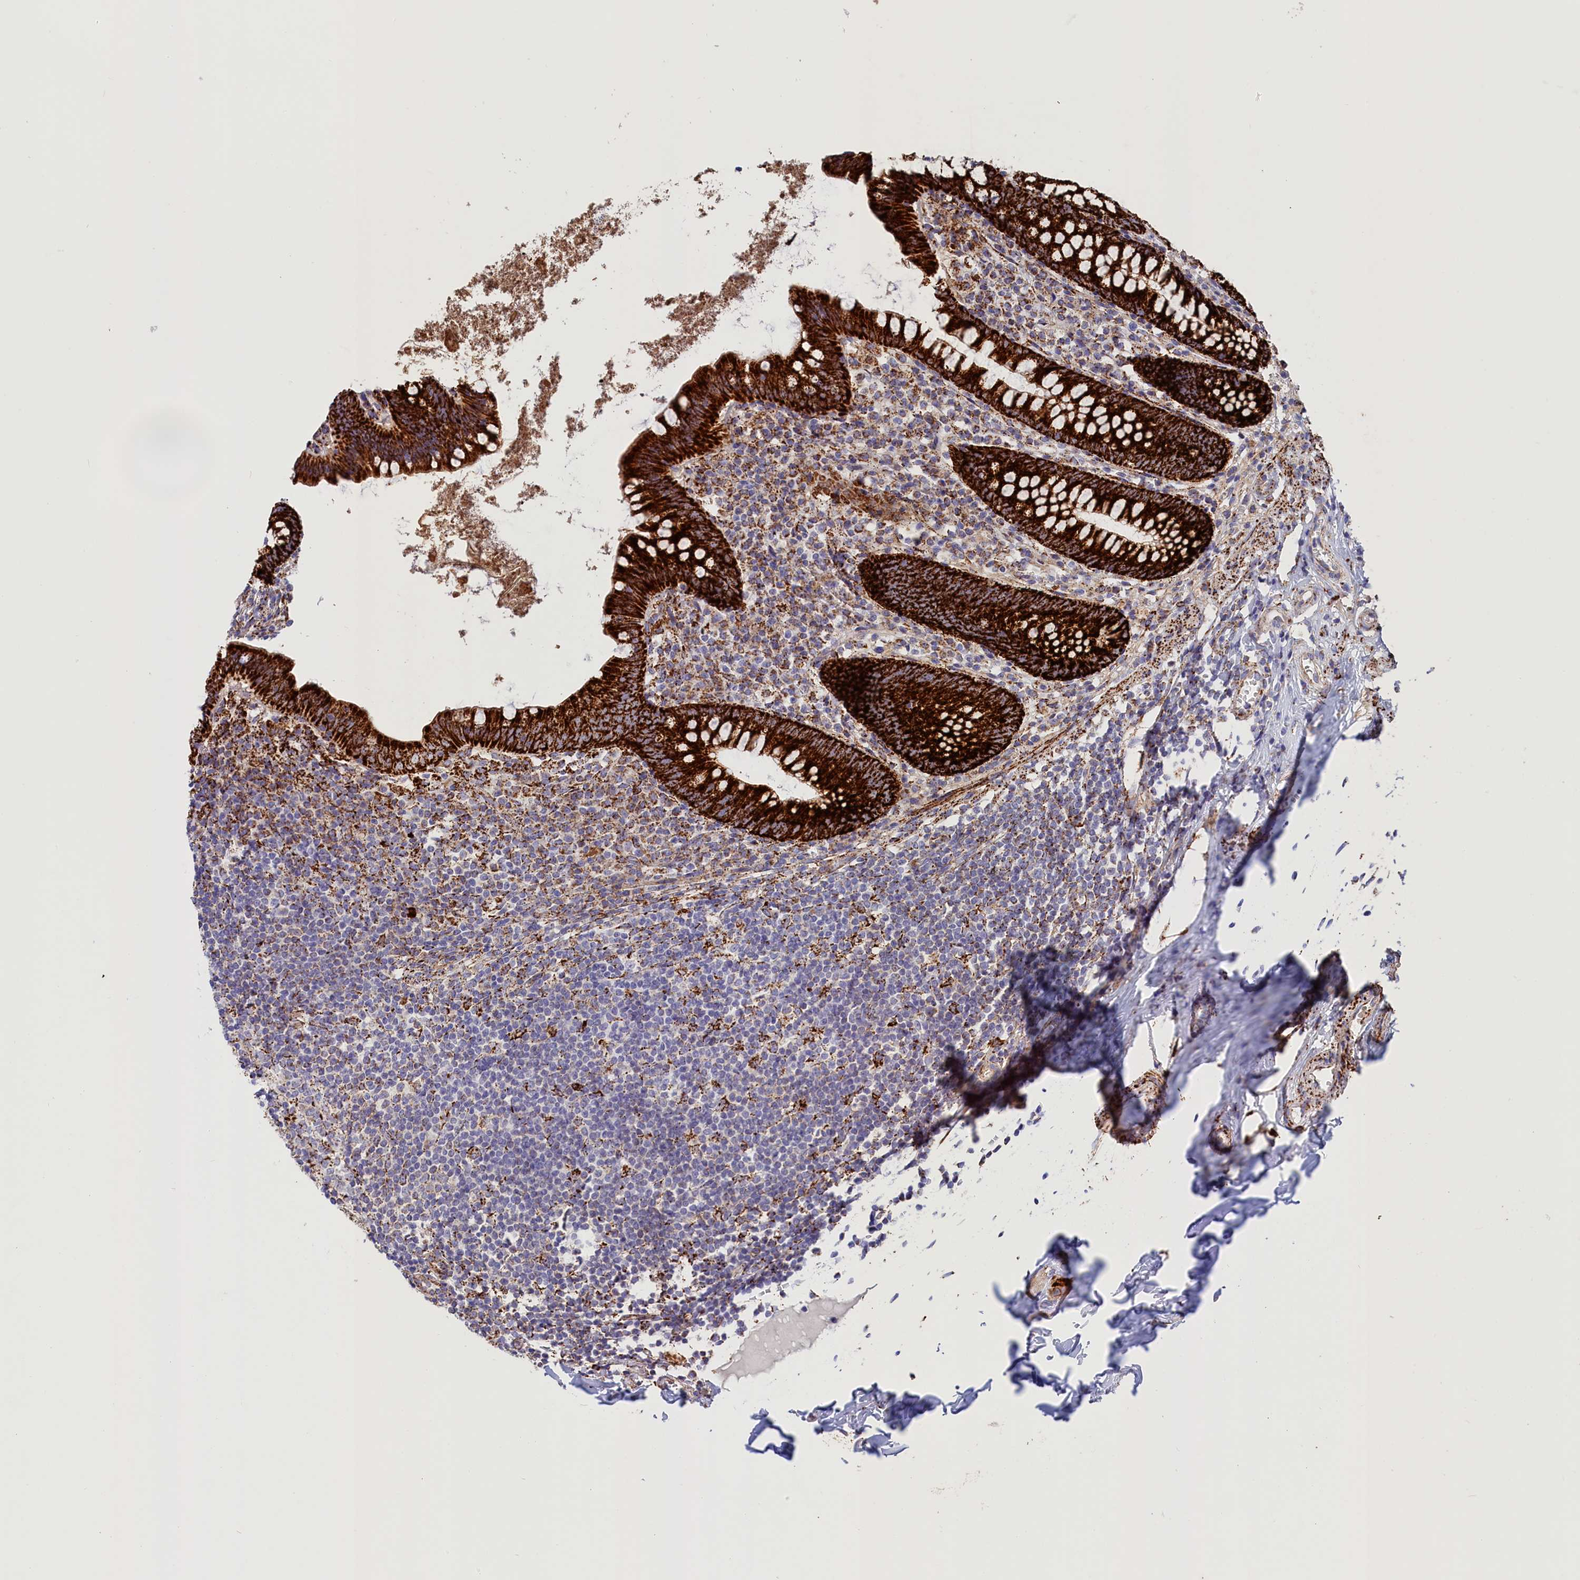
{"staining": {"intensity": "strong", "quantity": ">75%", "location": "cytoplasmic/membranous"}, "tissue": "appendix", "cell_type": "Glandular cells", "image_type": "normal", "snomed": [{"axis": "morphology", "description": "Normal tissue, NOS"}, {"axis": "topography", "description": "Appendix"}], "caption": "Immunohistochemical staining of unremarkable appendix shows >75% levels of strong cytoplasmic/membranous protein staining in about >75% of glandular cells.", "gene": "AKTIP", "patient": {"sex": "female", "age": 51}}